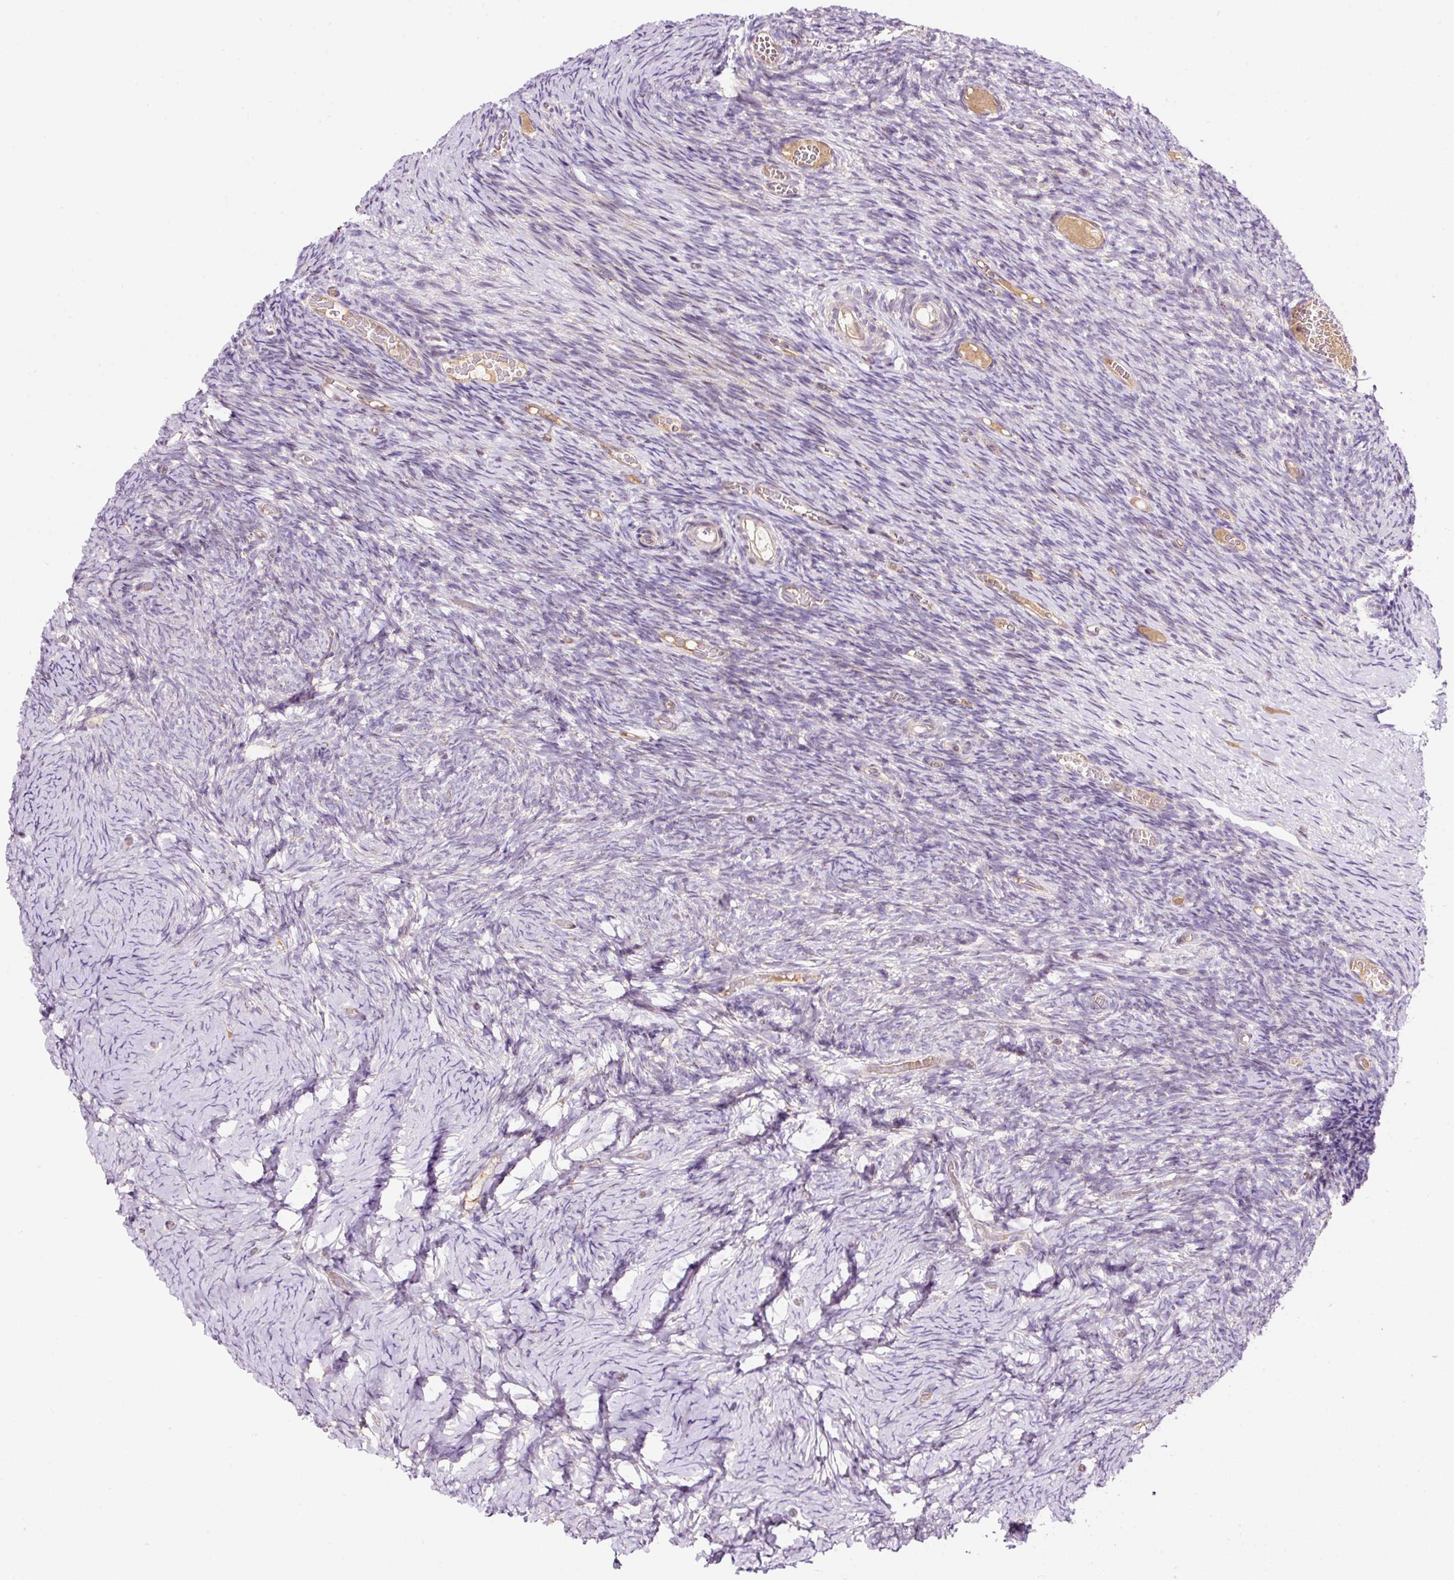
{"staining": {"intensity": "moderate", "quantity": ">75%", "location": "cytoplasmic/membranous"}, "tissue": "ovary", "cell_type": "Follicle cells", "image_type": "normal", "snomed": [{"axis": "morphology", "description": "Normal tissue, NOS"}, {"axis": "topography", "description": "Ovary"}], "caption": "Protein positivity by immunohistochemistry displays moderate cytoplasmic/membranous positivity in about >75% of follicle cells in normal ovary. (DAB IHC, brown staining for protein, blue staining for nuclei).", "gene": "BOLA3", "patient": {"sex": "female", "age": 39}}